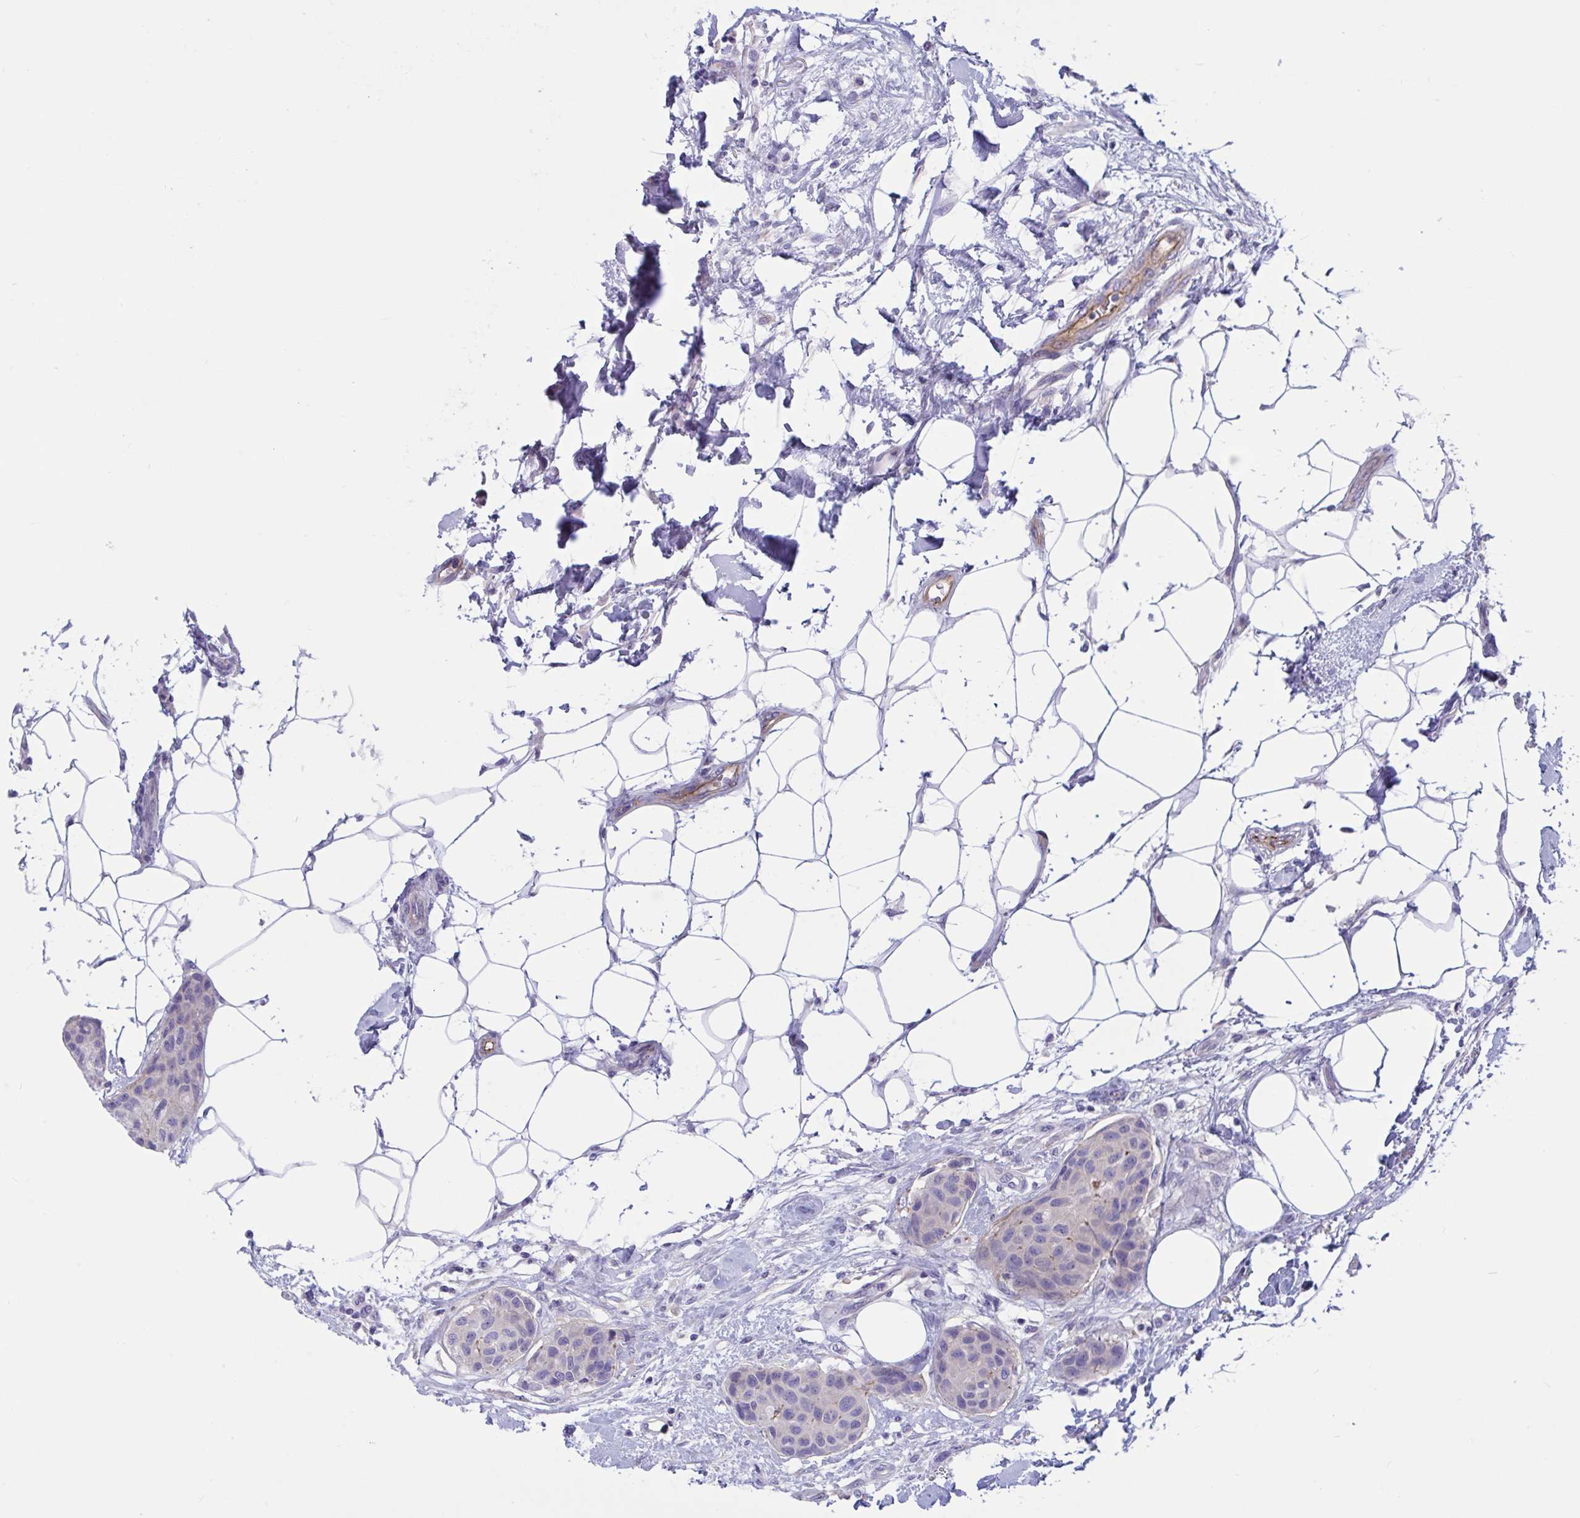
{"staining": {"intensity": "negative", "quantity": "none", "location": "none"}, "tissue": "breast cancer", "cell_type": "Tumor cells", "image_type": "cancer", "snomed": [{"axis": "morphology", "description": "Duct carcinoma"}, {"axis": "topography", "description": "Breast"}, {"axis": "topography", "description": "Lymph node"}], "caption": "Immunohistochemistry (IHC) of human breast intraductal carcinoma shows no expression in tumor cells. (Stains: DAB (3,3'-diaminobenzidine) IHC with hematoxylin counter stain, Microscopy: brightfield microscopy at high magnification).", "gene": "OXLD1", "patient": {"sex": "female", "age": 80}}